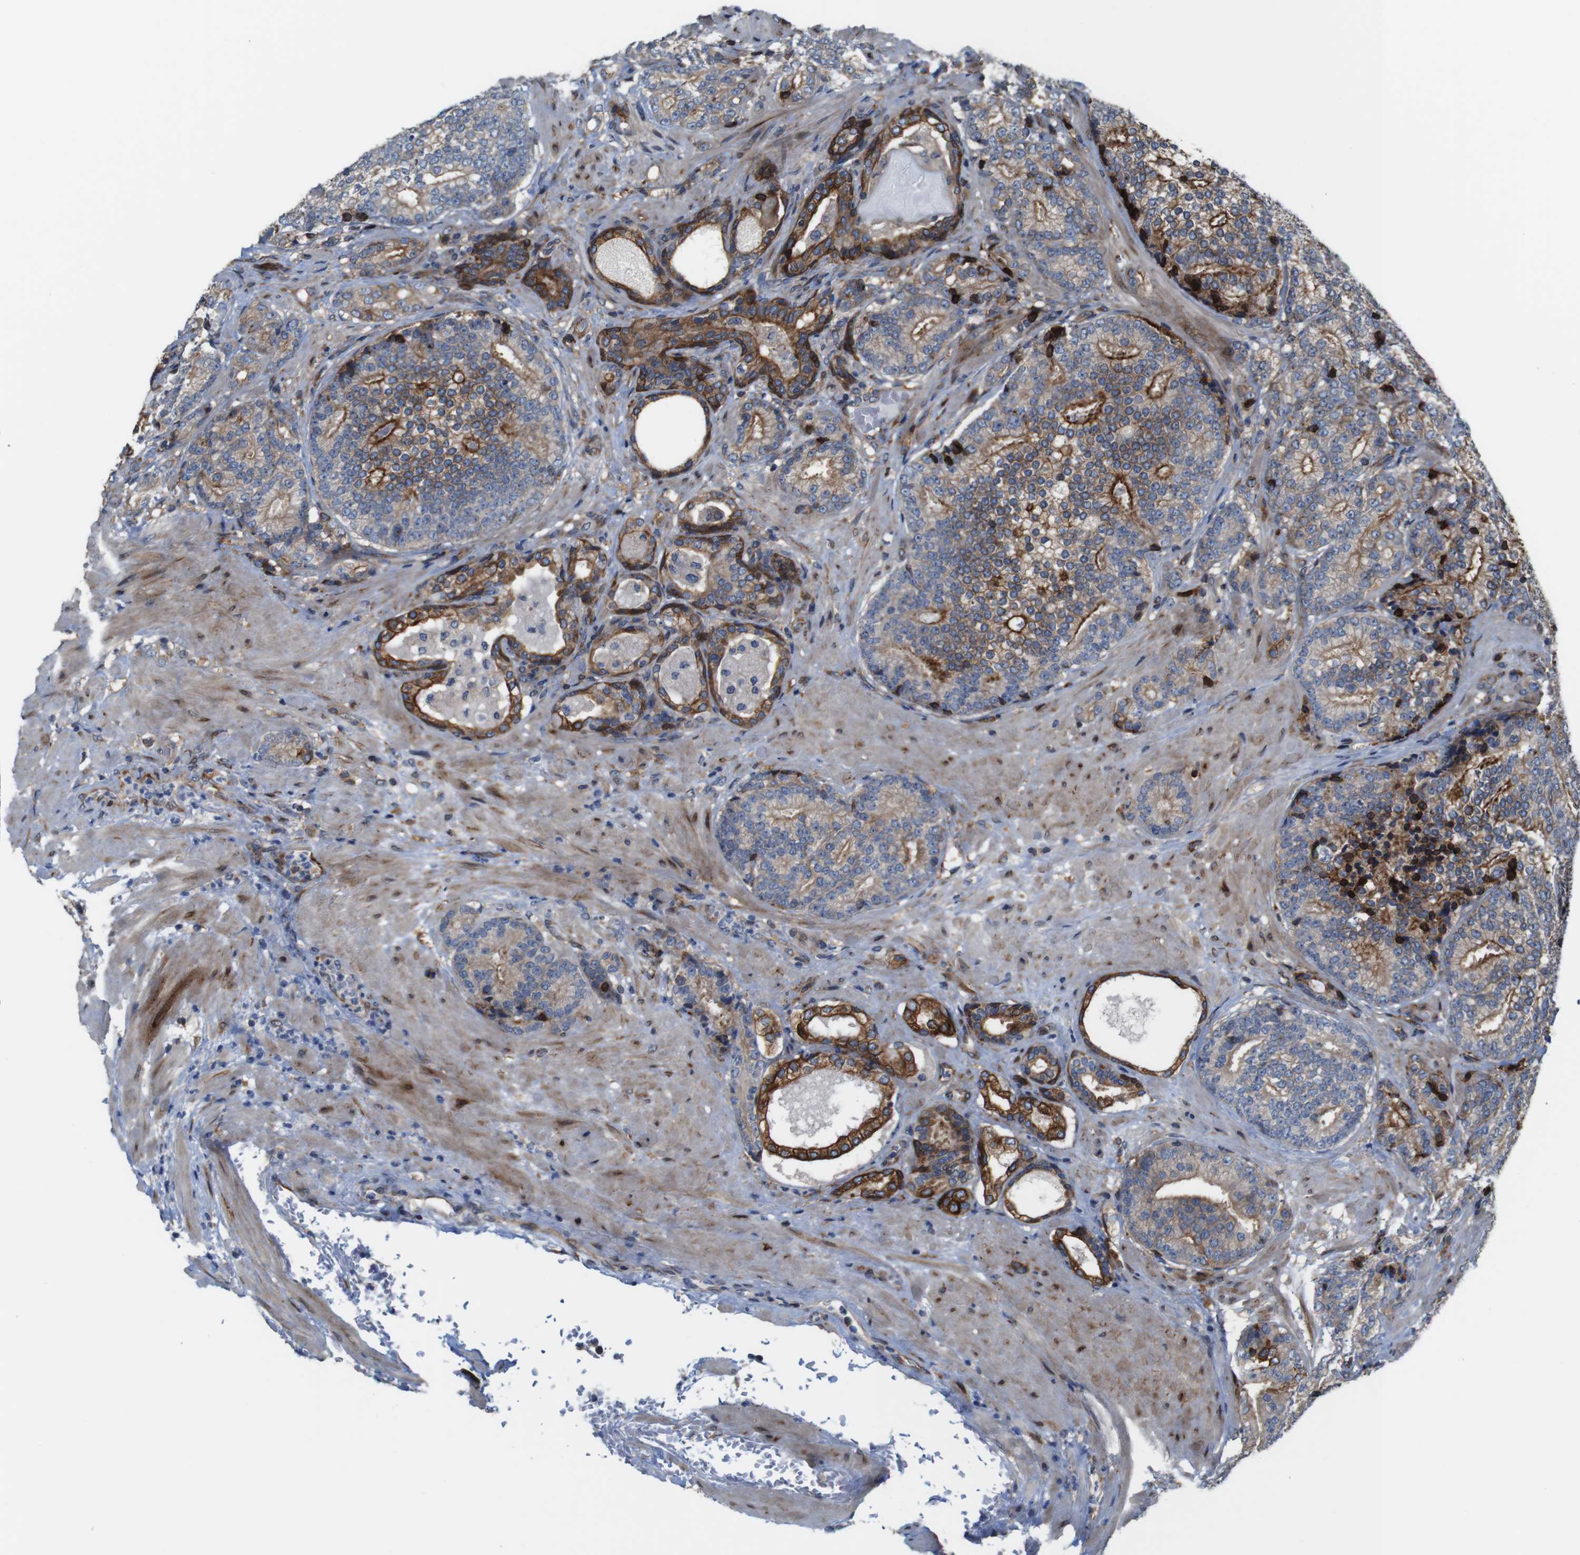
{"staining": {"intensity": "strong", "quantity": "25%-75%", "location": "cytoplasmic/membranous"}, "tissue": "prostate cancer", "cell_type": "Tumor cells", "image_type": "cancer", "snomed": [{"axis": "morphology", "description": "Adenocarcinoma, High grade"}, {"axis": "topography", "description": "Prostate"}], "caption": "Protein expression analysis of prostate cancer demonstrates strong cytoplasmic/membranous expression in about 25%-75% of tumor cells. Nuclei are stained in blue.", "gene": "PCOLCE2", "patient": {"sex": "male", "age": 61}}